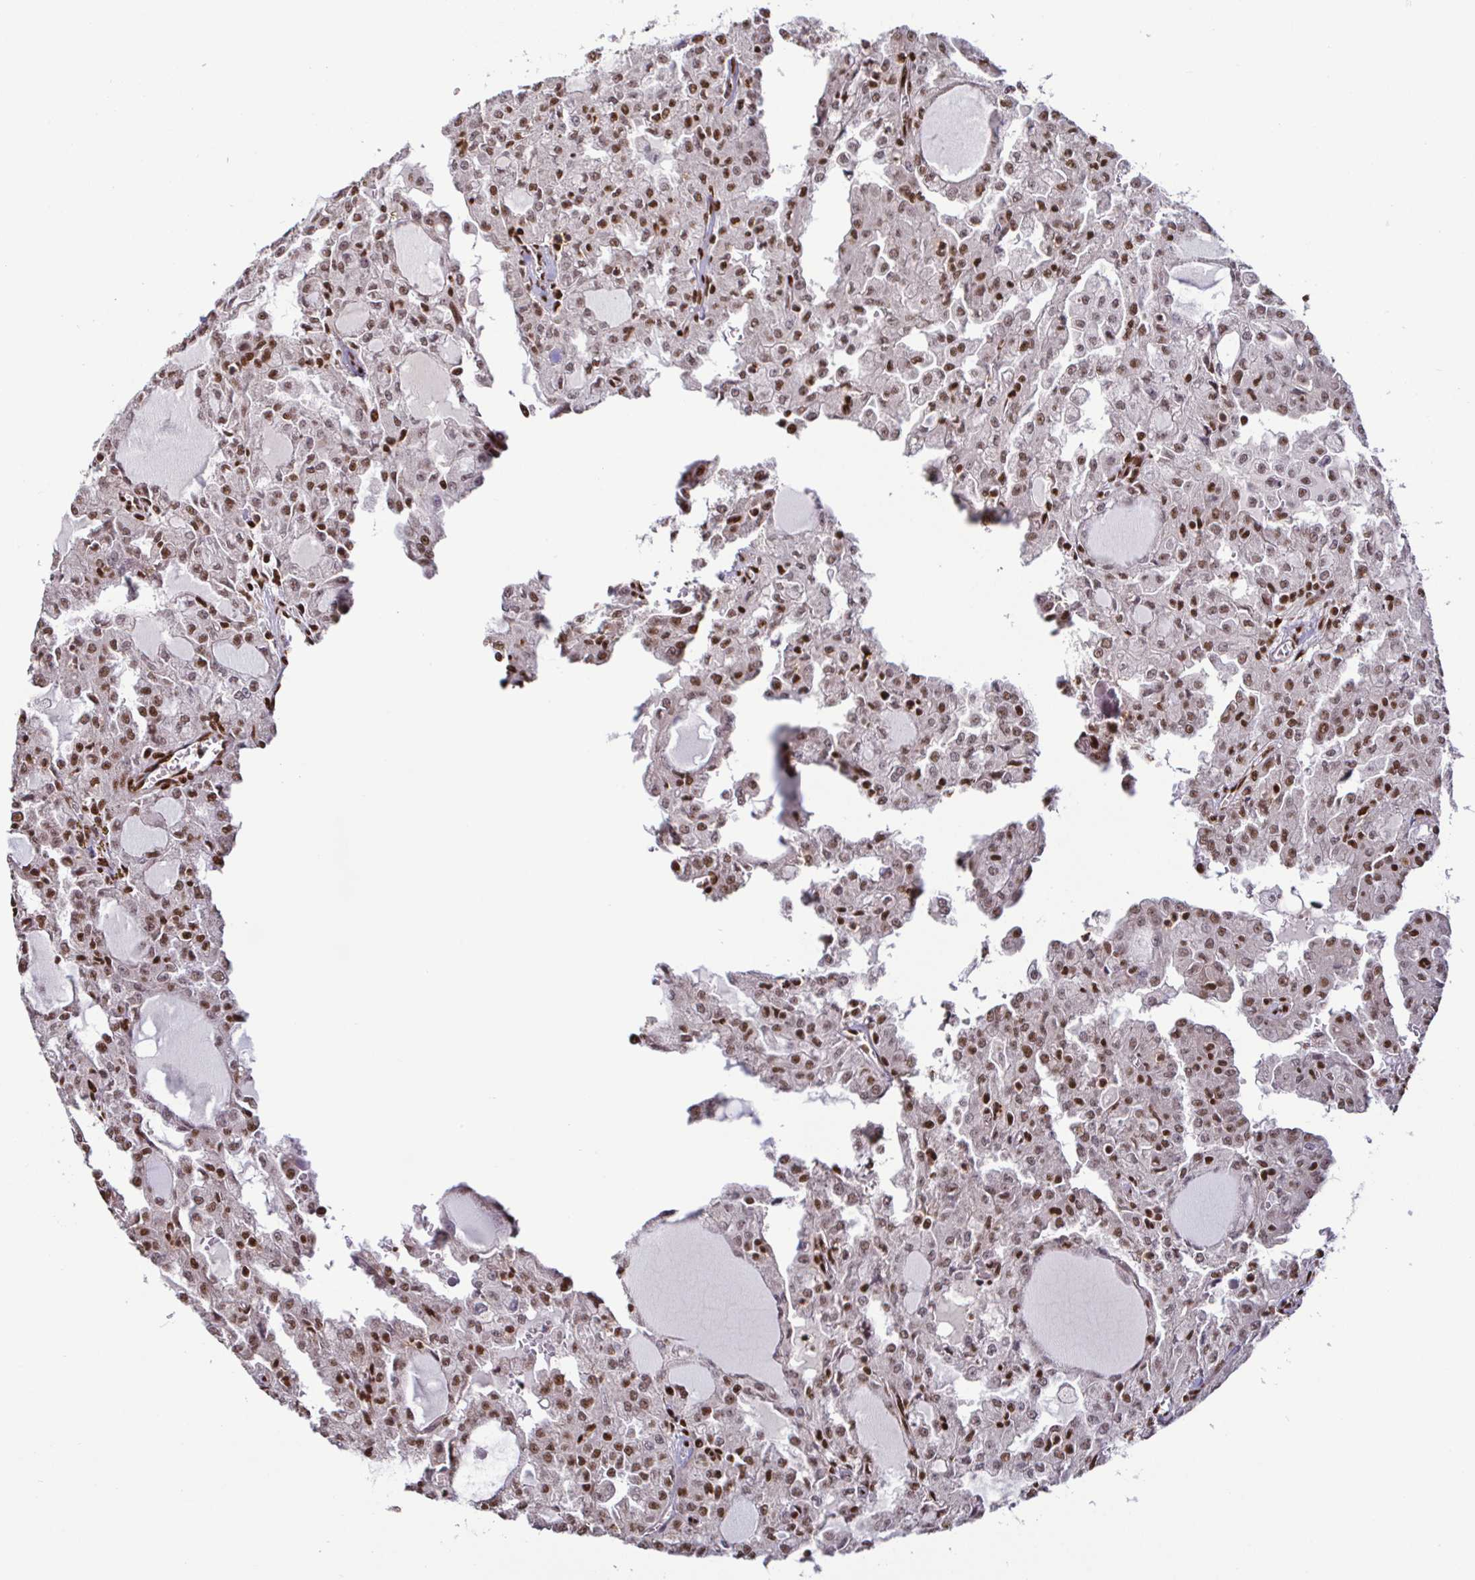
{"staining": {"intensity": "strong", "quantity": ">75%", "location": "nuclear"}, "tissue": "head and neck cancer", "cell_type": "Tumor cells", "image_type": "cancer", "snomed": [{"axis": "morphology", "description": "Adenocarcinoma, NOS"}, {"axis": "topography", "description": "Head-Neck"}], "caption": "Protein expression analysis of human head and neck adenocarcinoma reveals strong nuclear staining in about >75% of tumor cells. (Stains: DAB in brown, nuclei in blue, Microscopy: brightfield microscopy at high magnification).", "gene": "SP3", "patient": {"sex": "male", "age": 64}}